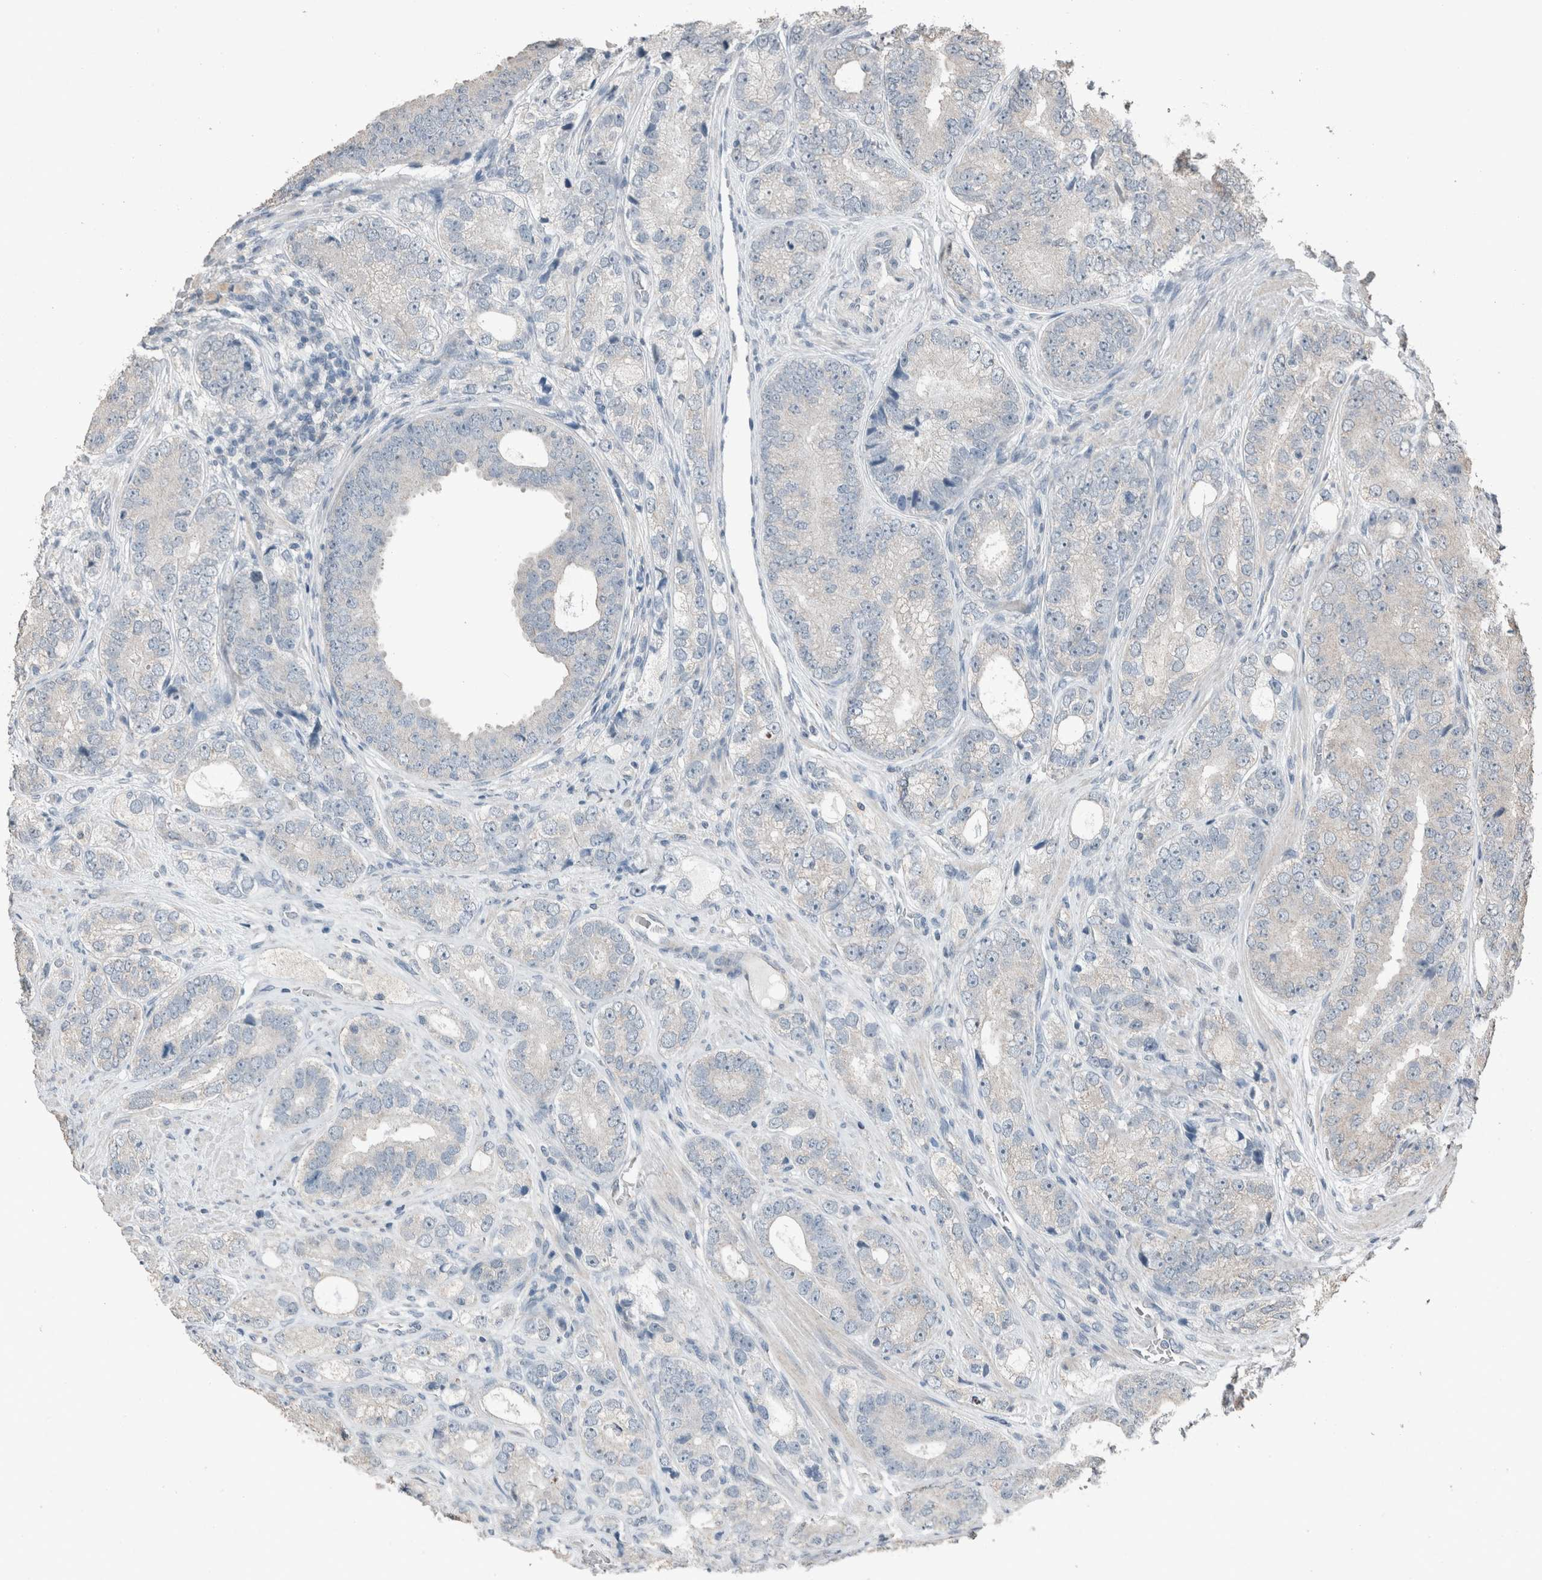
{"staining": {"intensity": "negative", "quantity": "none", "location": "none"}, "tissue": "prostate cancer", "cell_type": "Tumor cells", "image_type": "cancer", "snomed": [{"axis": "morphology", "description": "Adenocarcinoma, High grade"}, {"axis": "topography", "description": "Prostate"}], "caption": "An IHC image of prostate adenocarcinoma (high-grade) is shown. There is no staining in tumor cells of prostate adenocarcinoma (high-grade).", "gene": "ACVR2B", "patient": {"sex": "male", "age": 56}}